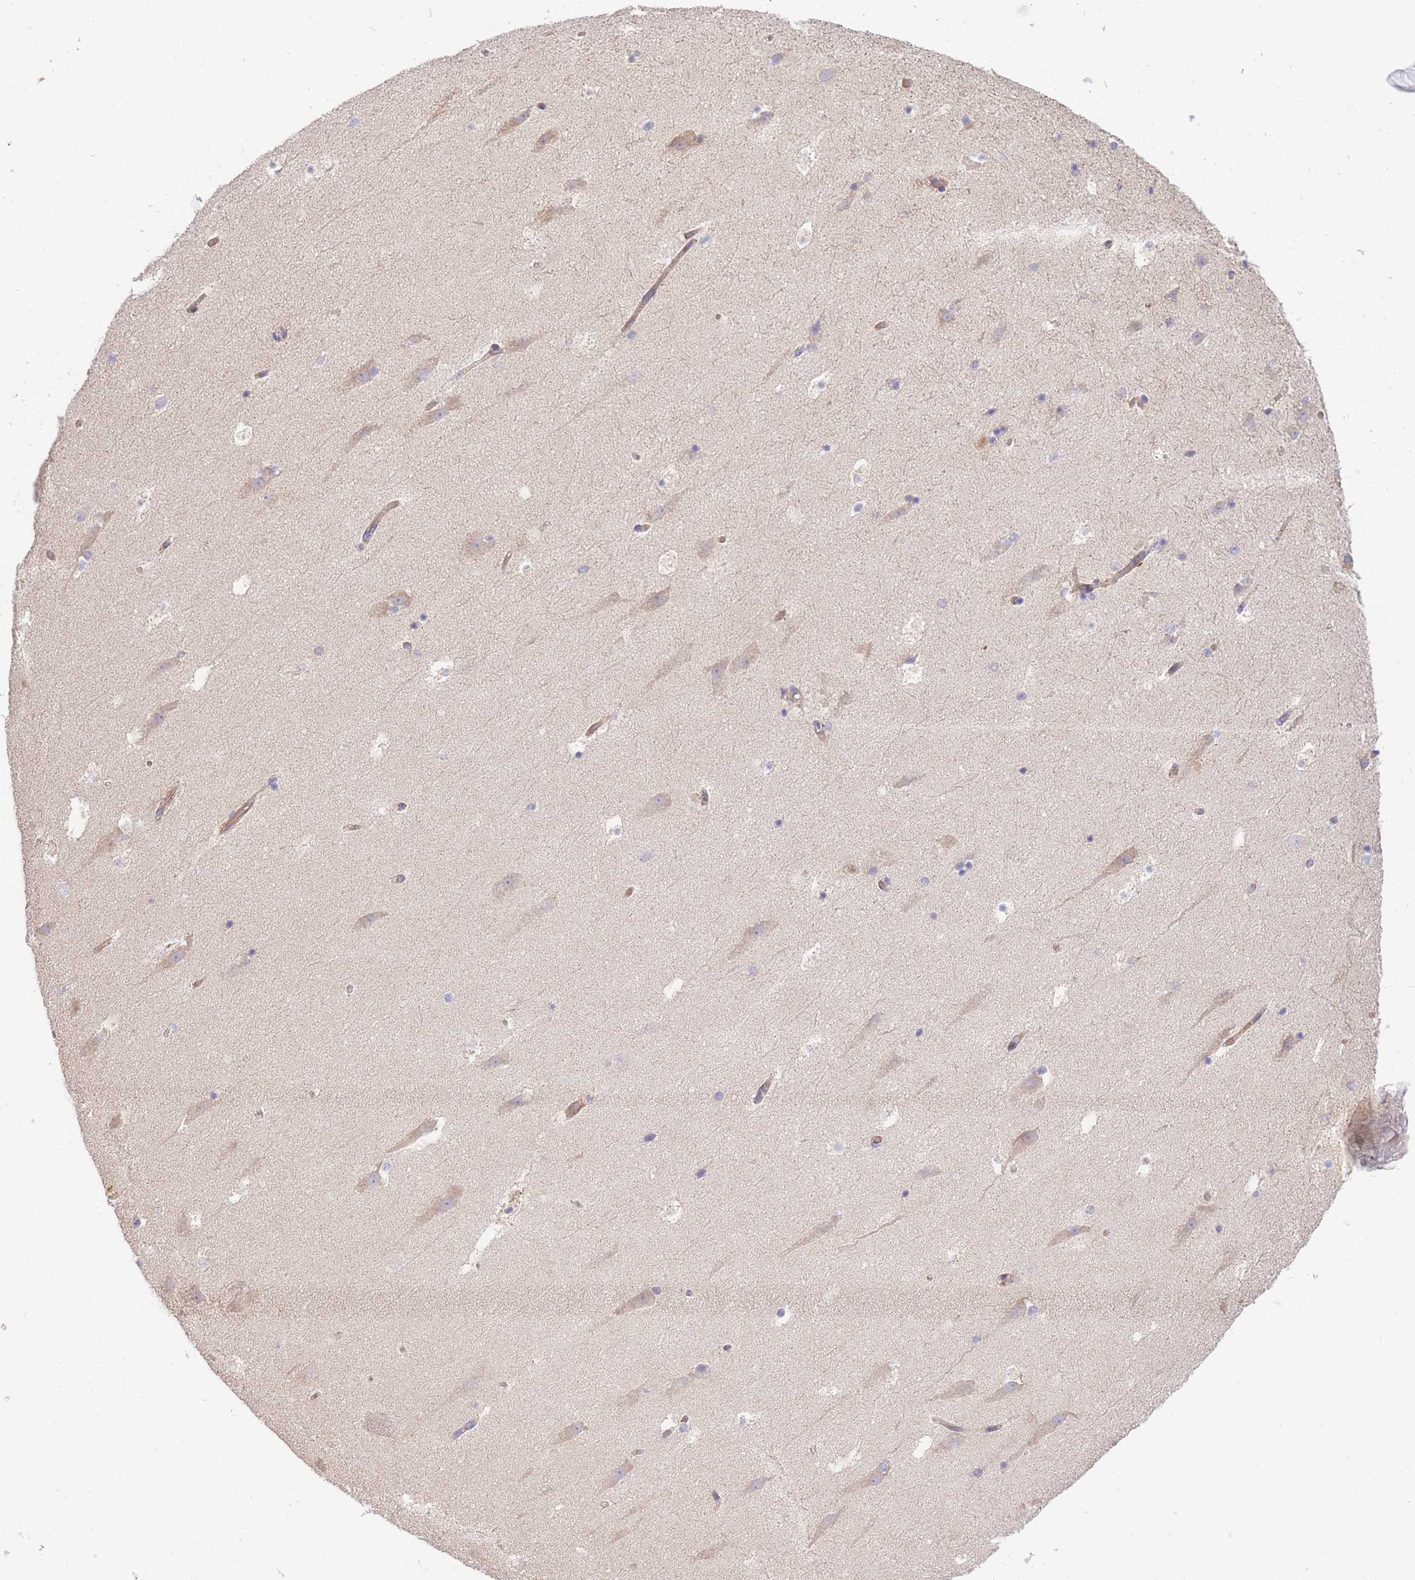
{"staining": {"intensity": "negative", "quantity": "none", "location": "none"}, "tissue": "hippocampus", "cell_type": "Glial cells", "image_type": "normal", "snomed": [{"axis": "morphology", "description": "Normal tissue, NOS"}, {"axis": "topography", "description": "Hippocampus"}], "caption": "DAB immunohistochemical staining of unremarkable human hippocampus demonstrates no significant positivity in glial cells.", "gene": "INSYN2B", "patient": {"sex": "female", "age": 52}}